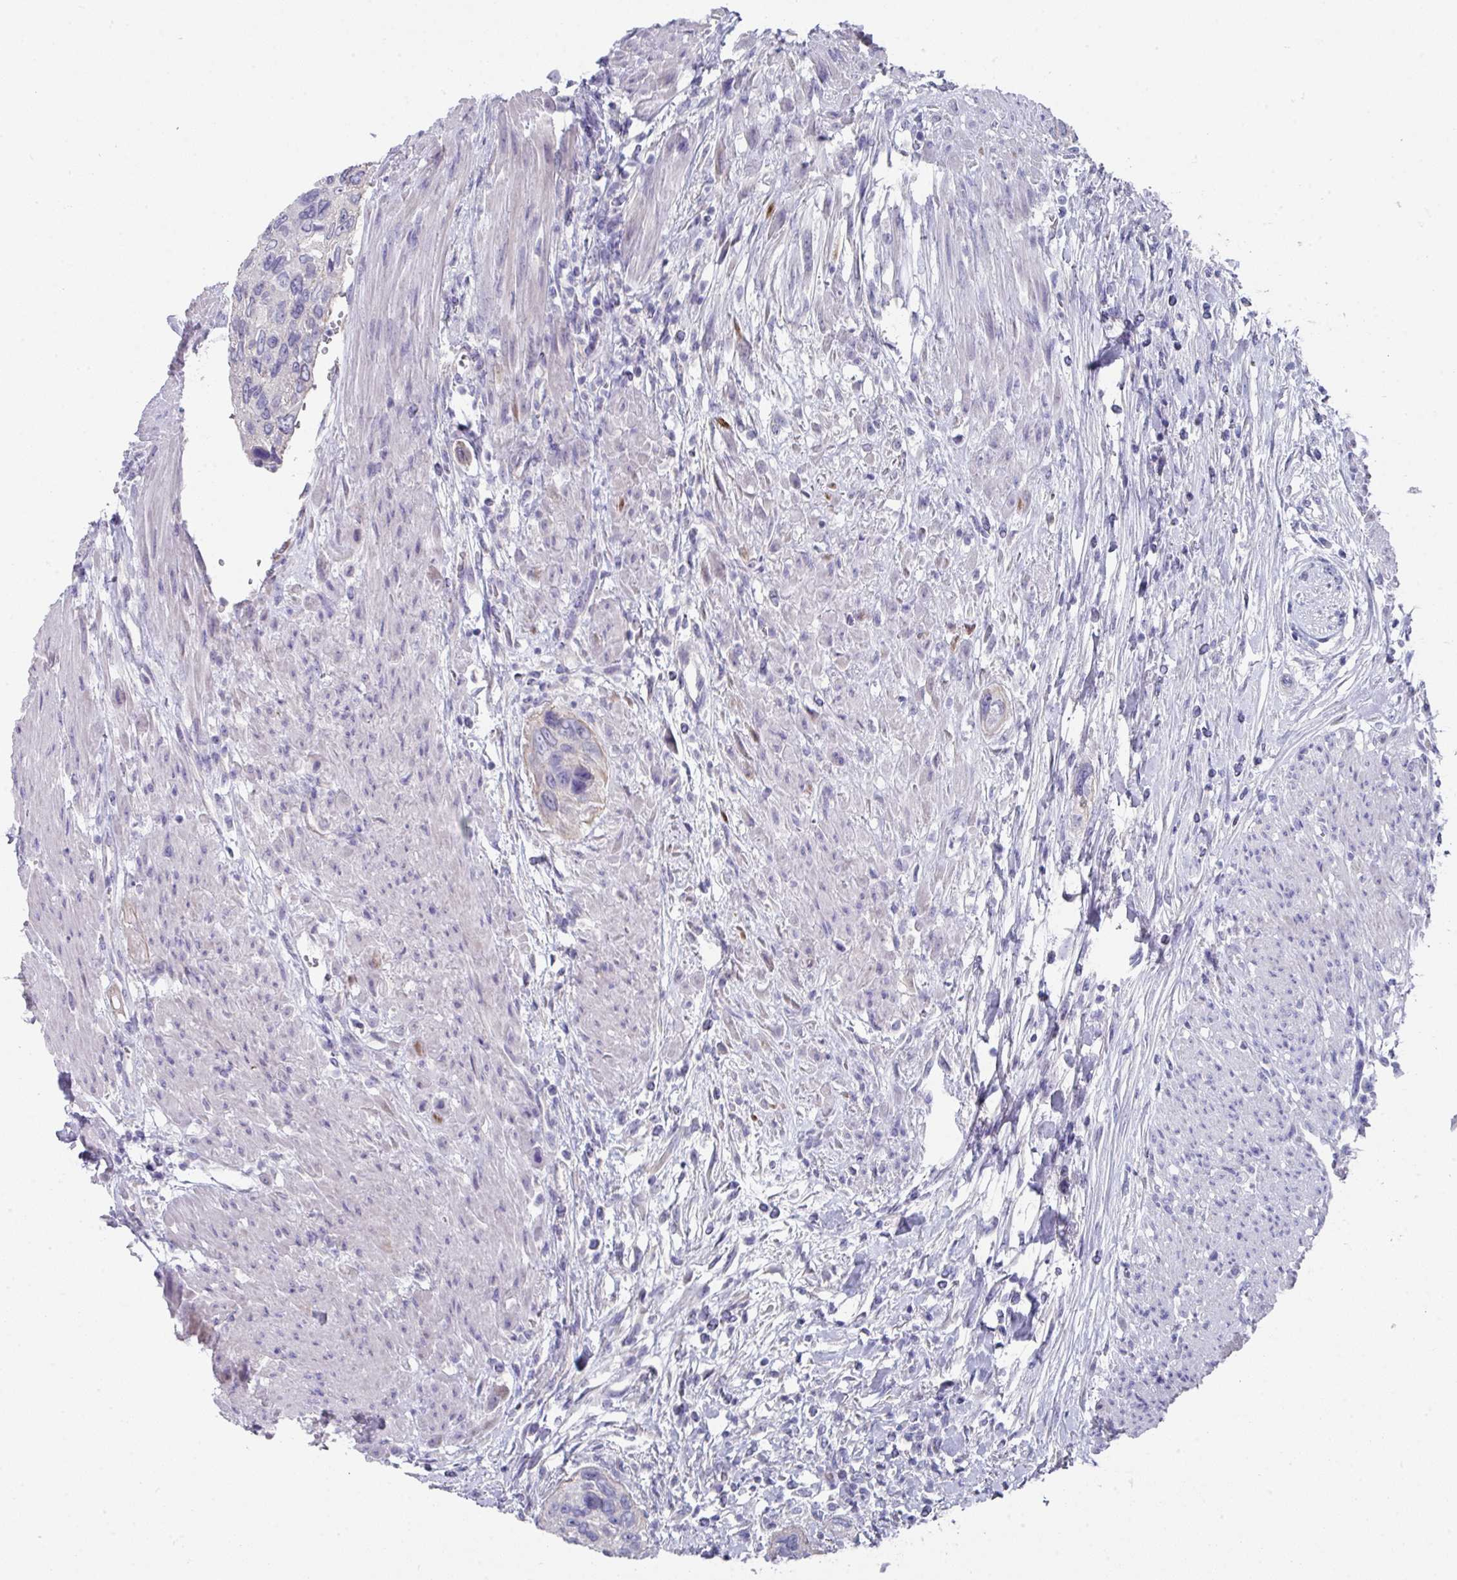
{"staining": {"intensity": "negative", "quantity": "none", "location": "none"}, "tissue": "urothelial cancer", "cell_type": "Tumor cells", "image_type": "cancer", "snomed": [{"axis": "morphology", "description": "Urothelial carcinoma, High grade"}, {"axis": "topography", "description": "Urinary bladder"}], "caption": "High power microscopy photomicrograph of an immunohistochemistry photomicrograph of urothelial cancer, revealing no significant expression in tumor cells.", "gene": "PEX10", "patient": {"sex": "female", "age": 60}}